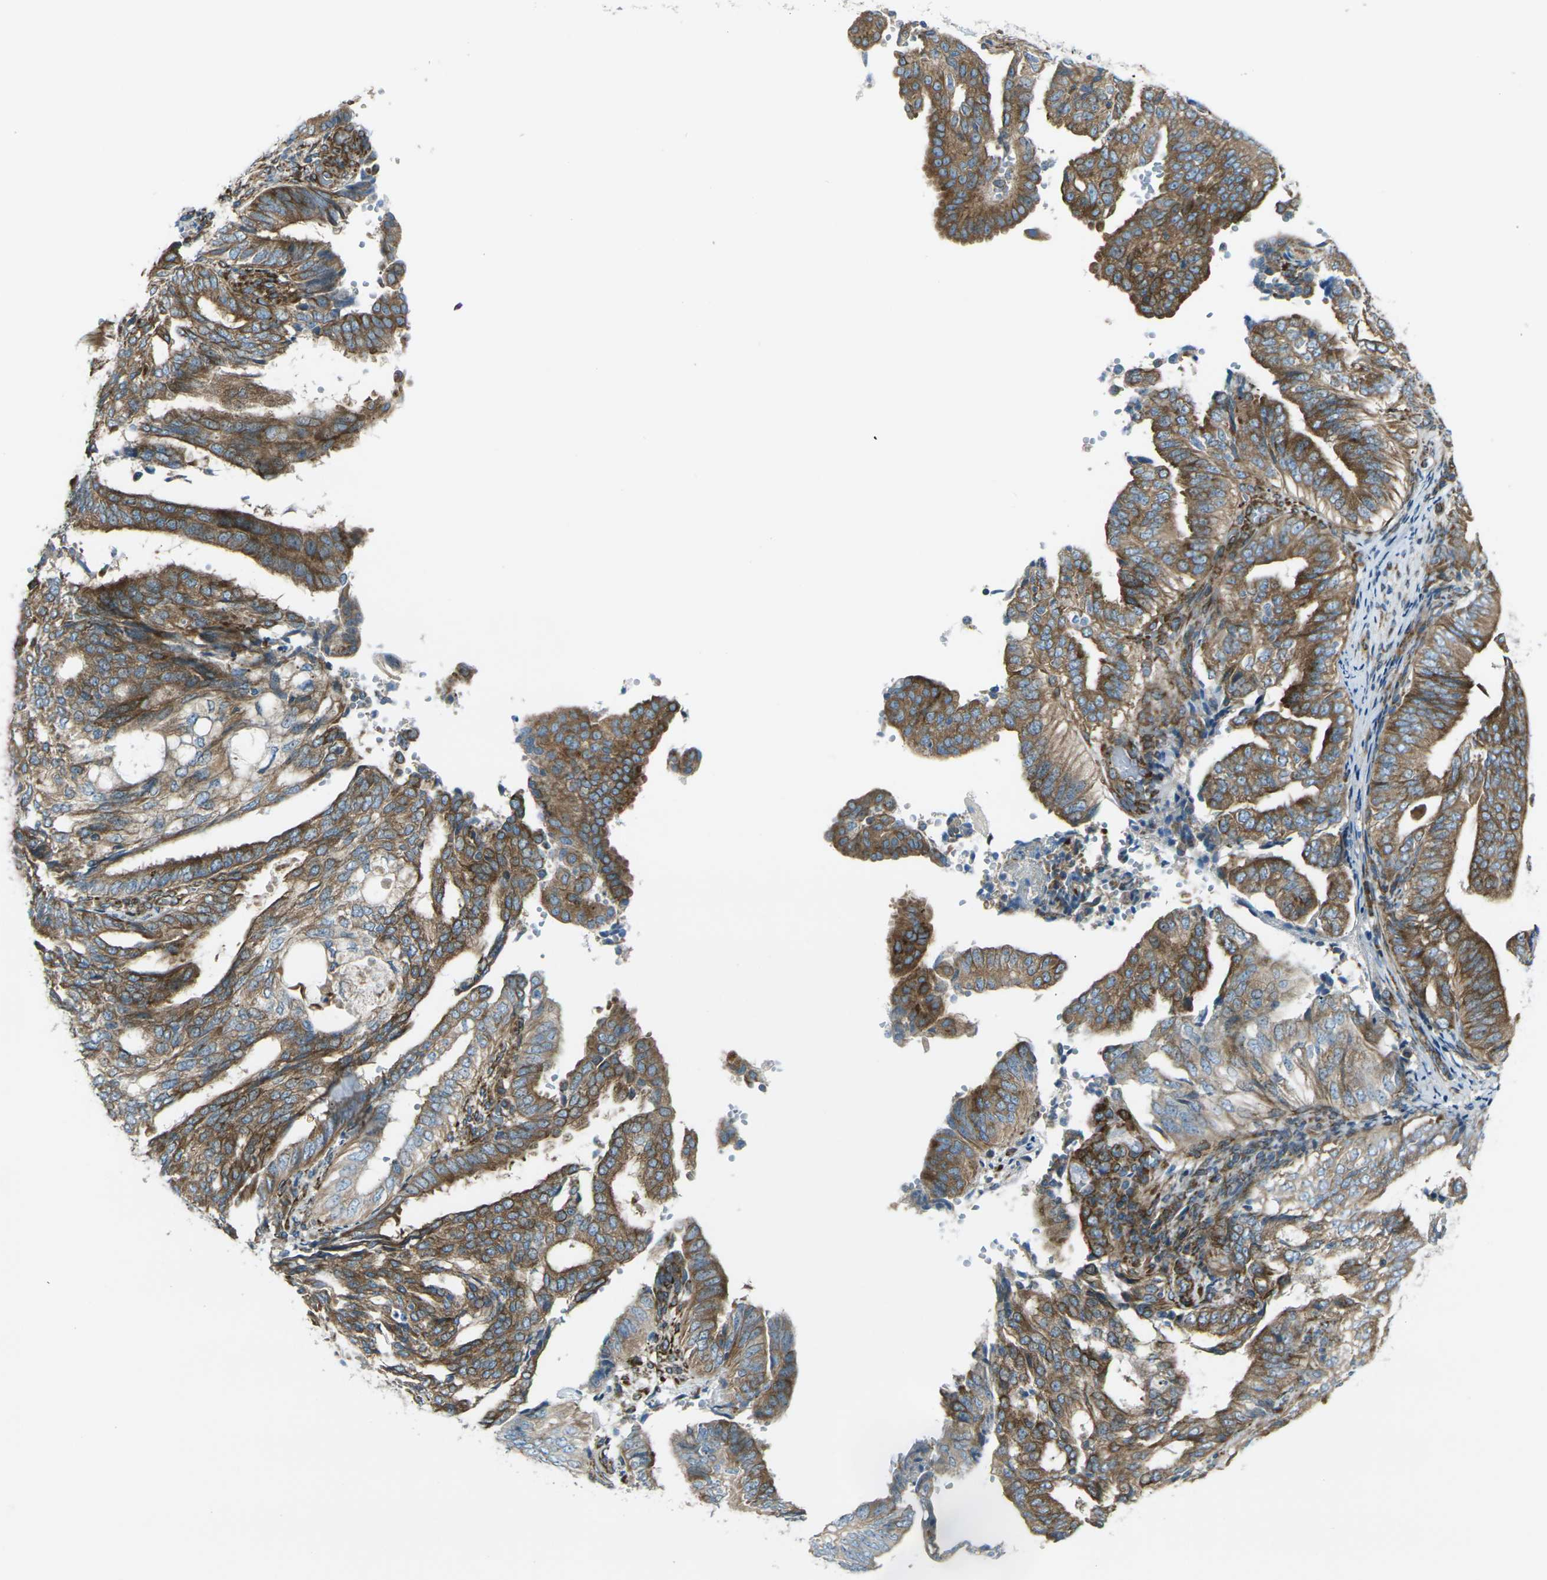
{"staining": {"intensity": "moderate", "quantity": ">75%", "location": "cytoplasmic/membranous"}, "tissue": "endometrial cancer", "cell_type": "Tumor cells", "image_type": "cancer", "snomed": [{"axis": "morphology", "description": "Adenocarcinoma, NOS"}, {"axis": "topography", "description": "Endometrium"}], "caption": "Moderate cytoplasmic/membranous positivity is seen in about >75% of tumor cells in adenocarcinoma (endometrial). (DAB (3,3'-diaminobenzidine) IHC, brown staining for protein, blue staining for nuclei).", "gene": "CELSR2", "patient": {"sex": "female", "age": 58}}